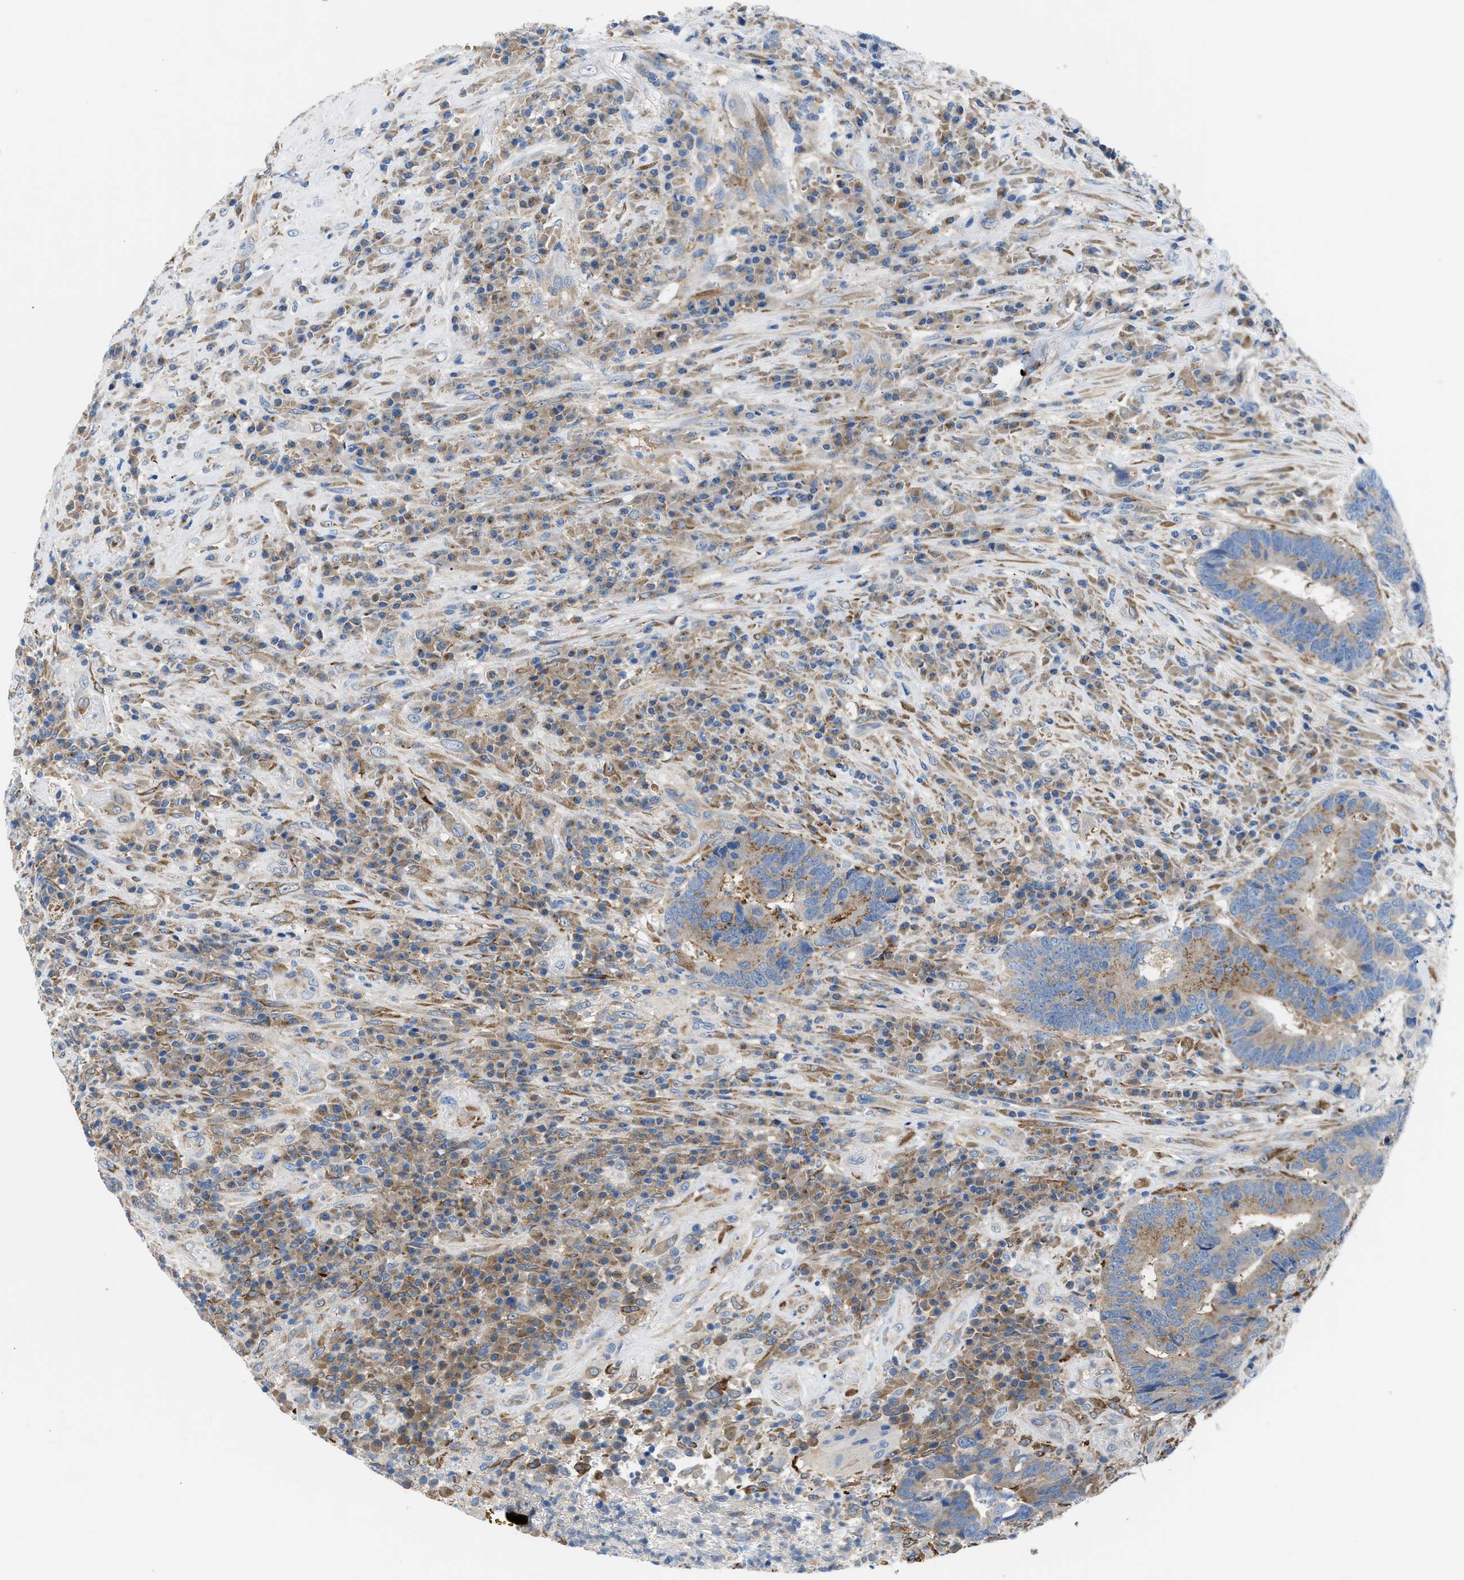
{"staining": {"intensity": "moderate", "quantity": "25%-75%", "location": "cytoplasmic/membranous"}, "tissue": "colorectal cancer", "cell_type": "Tumor cells", "image_type": "cancer", "snomed": [{"axis": "morphology", "description": "Adenocarcinoma, NOS"}, {"axis": "topography", "description": "Rectum"}], "caption": "Brown immunohistochemical staining in human colorectal cancer (adenocarcinoma) shows moderate cytoplasmic/membranous staining in approximately 25%-75% of tumor cells.", "gene": "BNC2", "patient": {"sex": "female", "age": 89}}